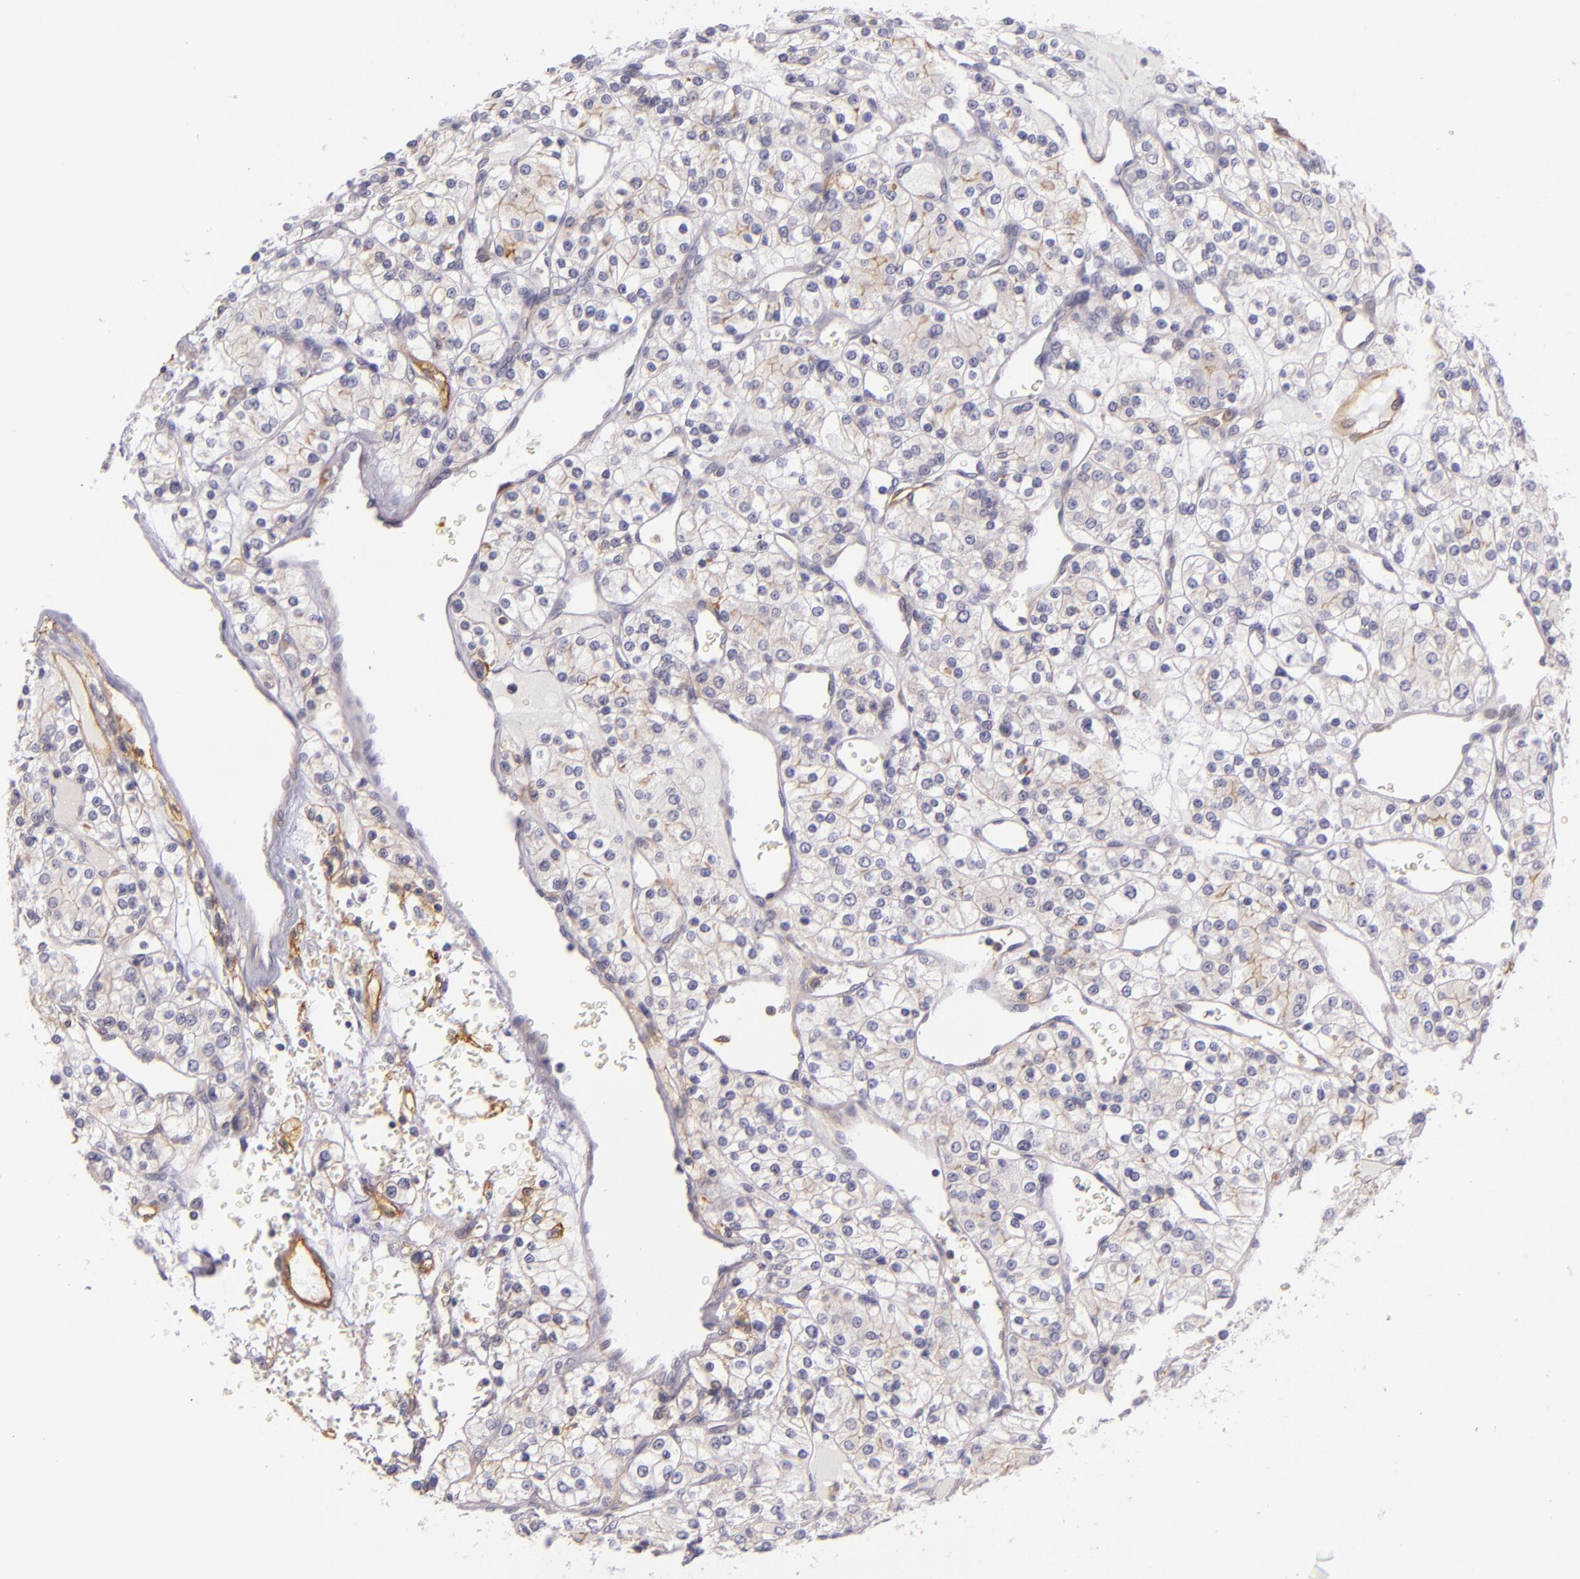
{"staining": {"intensity": "negative", "quantity": "none", "location": "none"}, "tissue": "renal cancer", "cell_type": "Tumor cells", "image_type": "cancer", "snomed": [{"axis": "morphology", "description": "Adenocarcinoma, NOS"}, {"axis": "topography", "description": "Kidney"}], "caption": "High magnification brightfield microscopy of renal adenocarcinoma stained with DAB (3,3'-diaminobenzidine) (brown) and counterstained with hematoxylin (blue): tumor cells show no significant expression.", "gene": "CTSF", "patient": {"sex": "female", "age": 62}}